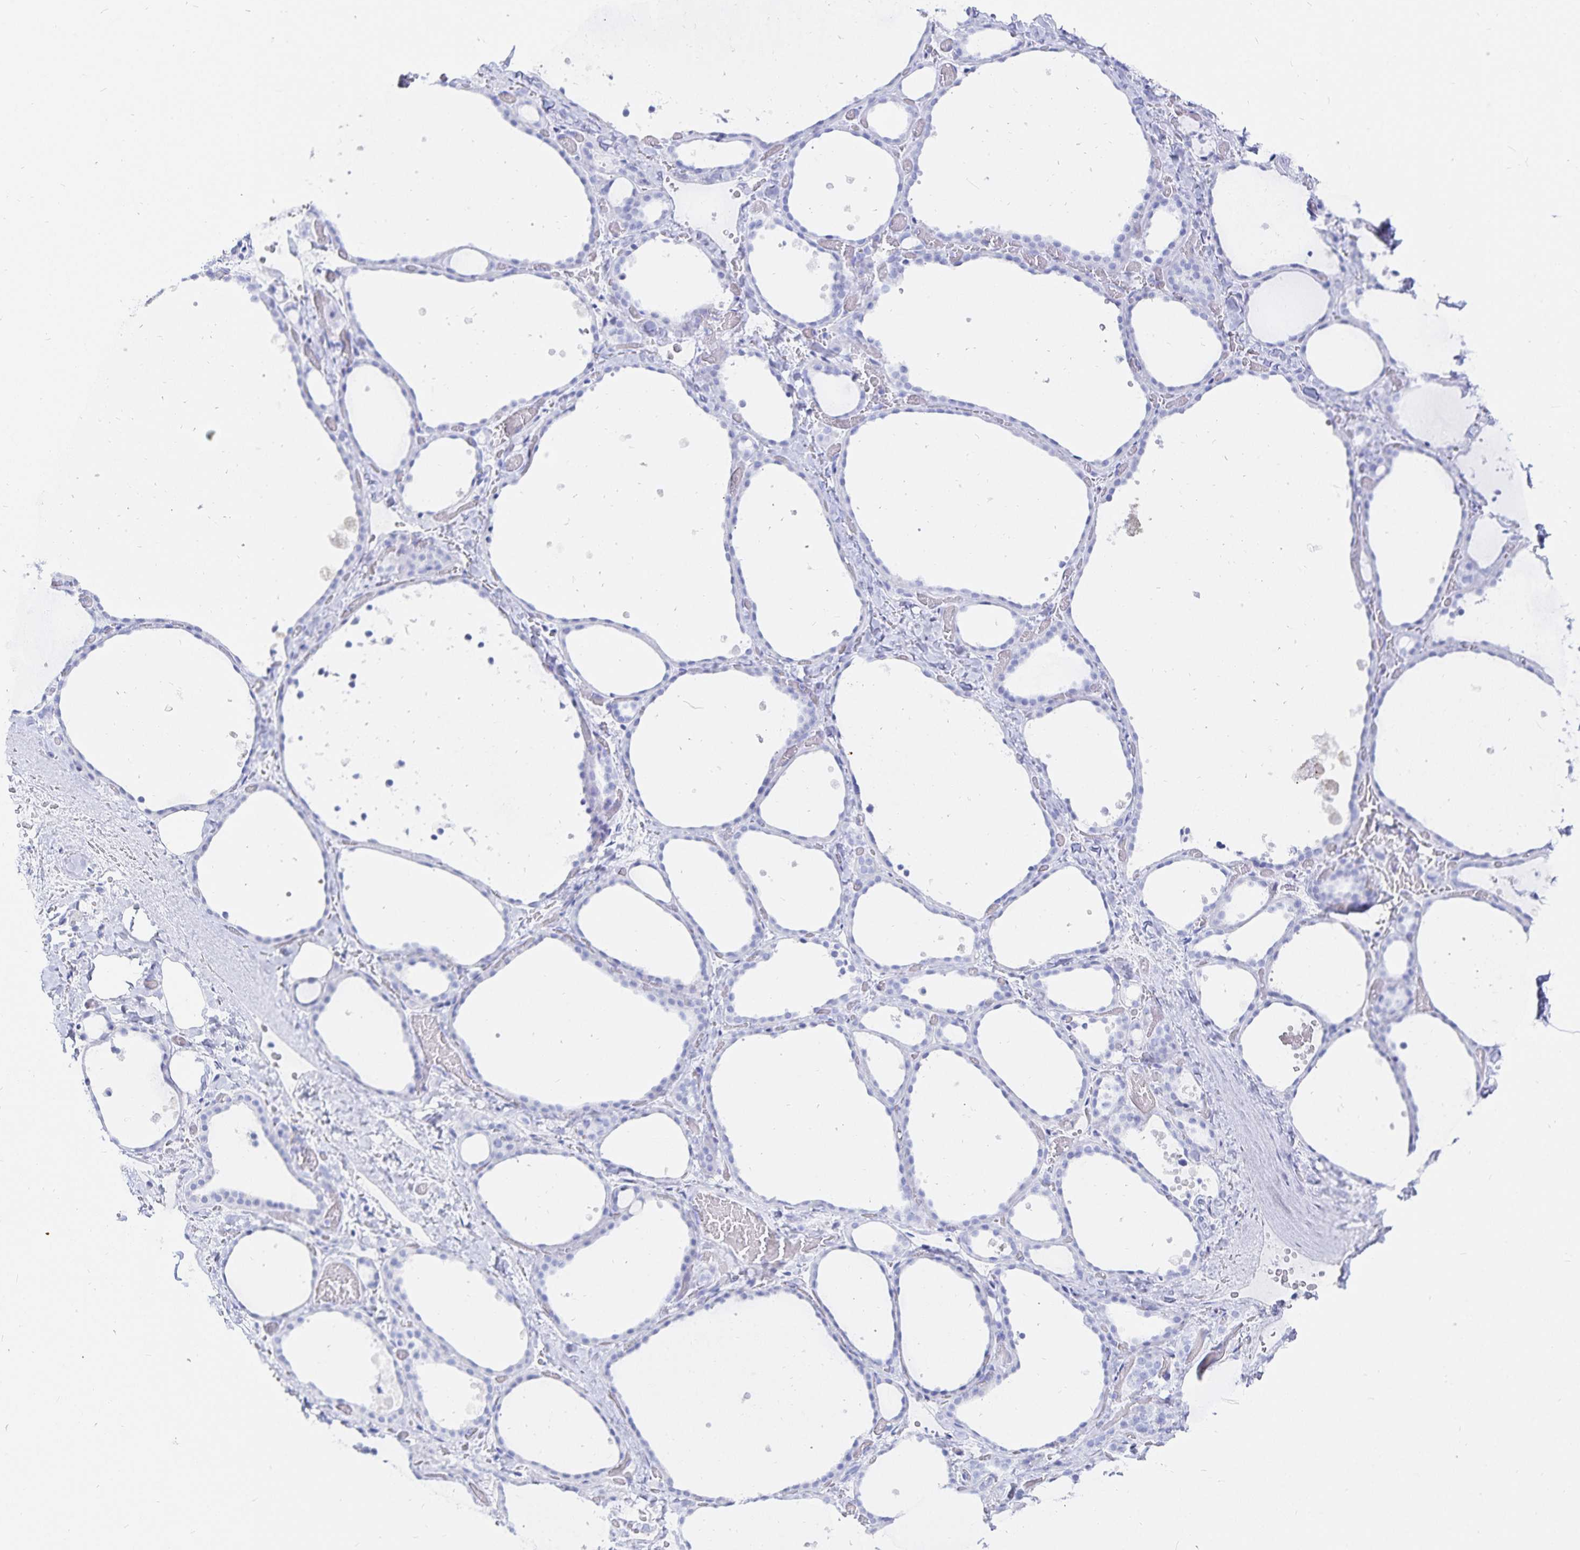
{"staining": {"intensity": "negative", "quantity": "none", "location": "none"}, "tissue": "thyroid gland", "cell_type": "Glandular cells", "image_type": "normal", "snomed": [{"axis": "morphology", "description": "Normal tissue, NOS"}, {"axis": "topography", "description": "Thyroid gland"}], "caption": "This image is of benign thyroid gland stained with immunohistochemistry (IHC) to label a protein in brown with the nuclei are counter-stained blue. There is no expression in glandular cells. The staining is performed using DAB brown chromogen with nuclei counter-stained in using hematoxylin.", "gene": "INSL5", "patient": {"sex": "female", "age": 36}}